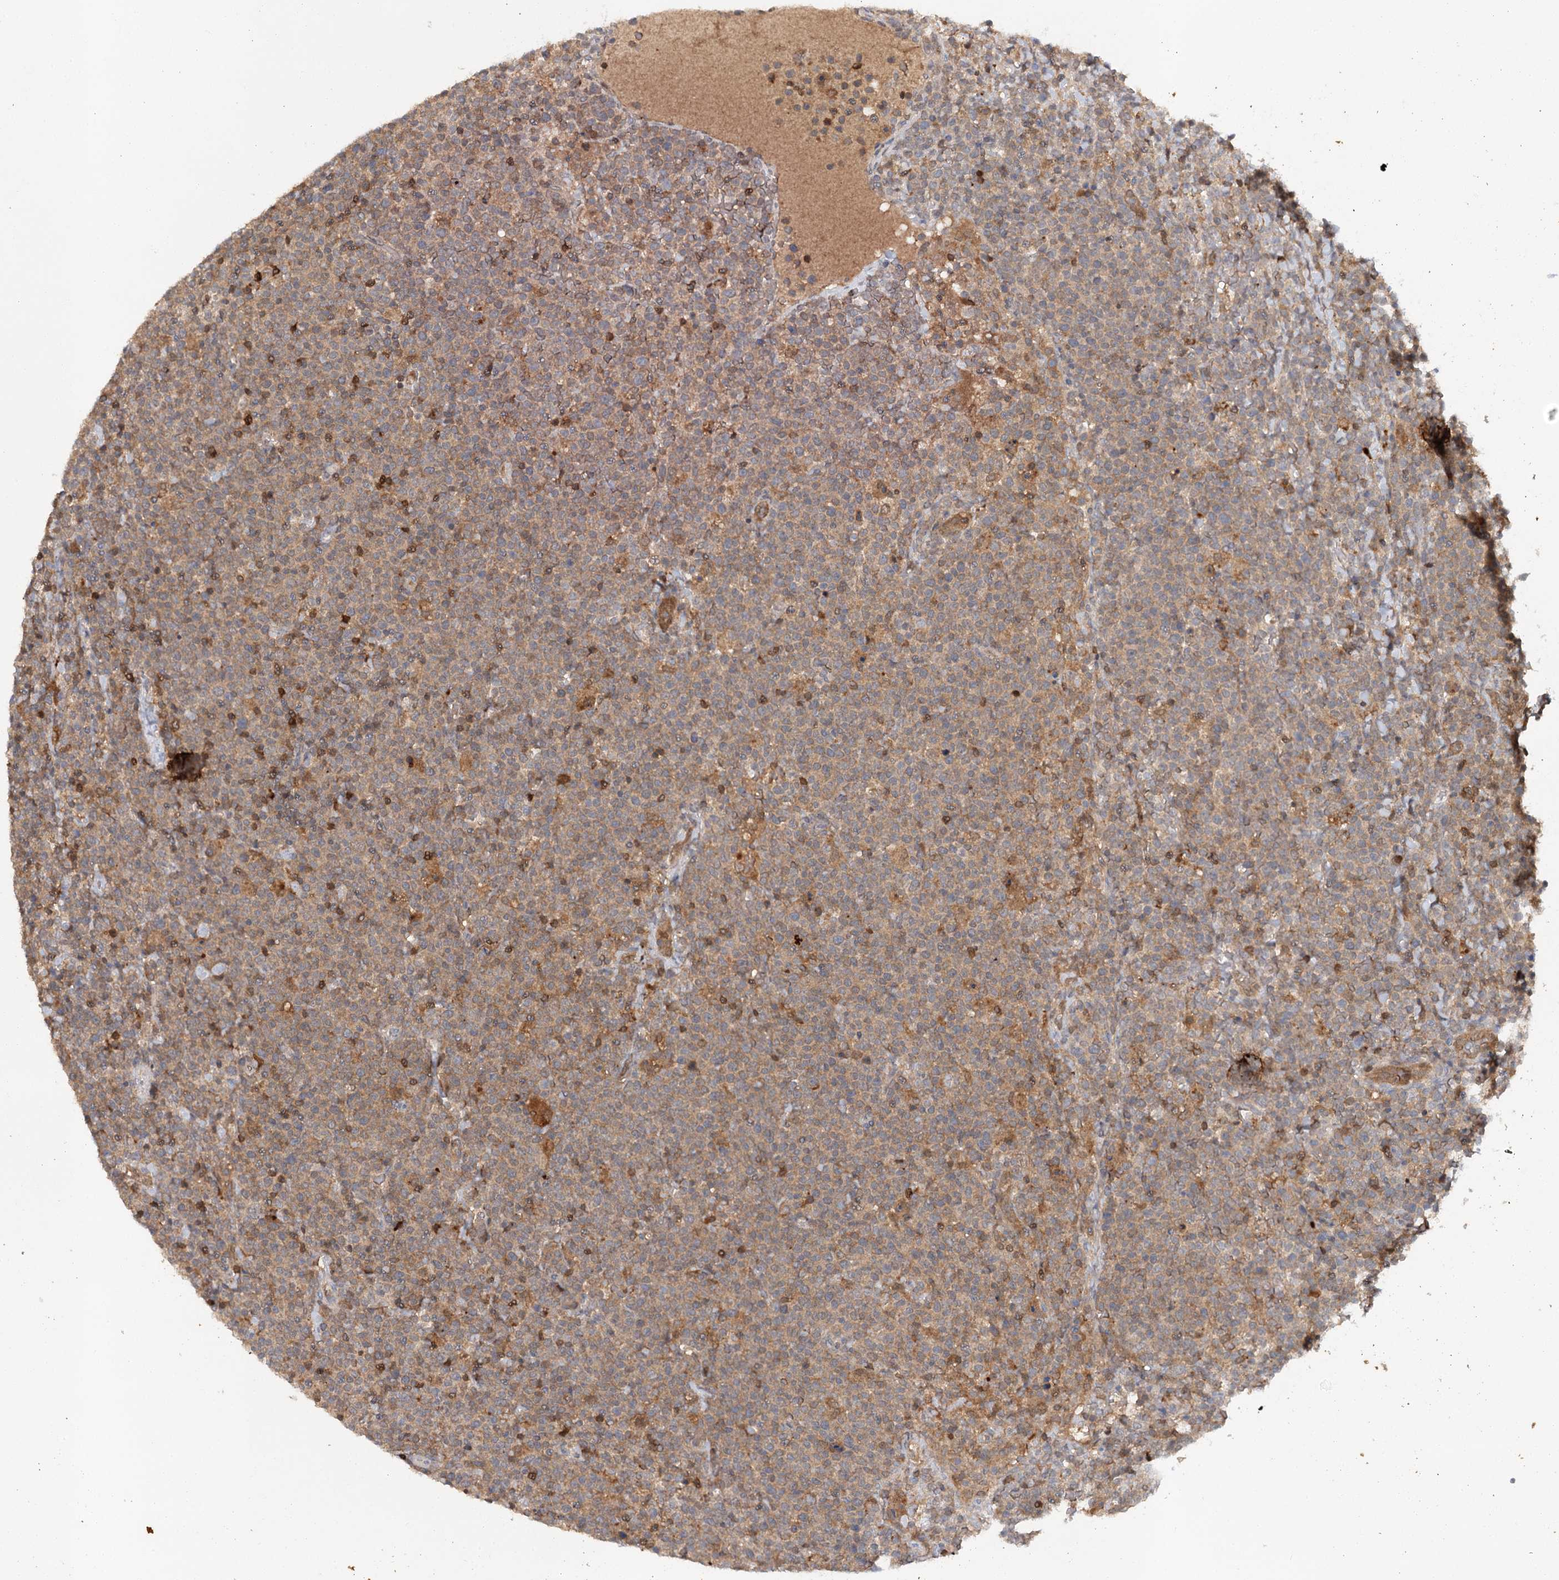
{"staining": {"intensity": "moderate", "quantity": "25%-75%", "location": "cytoplasmic/membranous"}, "tissue": "lymphoma", "cell_type": "Tumor cells", "image_type": "cancer", "snomed": [{"axis": "morphology", "description": "Malignant lymphoma, non-Hodgkin's type, High grade"}, {"axis": "topography", "description": "Lymph node"}], "caption": "Moderate cytoplasmic/membranous expression is seen in about 25%-75% of tumor cells in high-grade malignant lymphoma, non-Hodgkin's type. The staining is performed using DAB brown chromogen to label protein expression. The nuclei are counter-stained blue using hematoxylin.", "gene": "SLC41A2", "patient": {"sex": "male", "age": 61}}